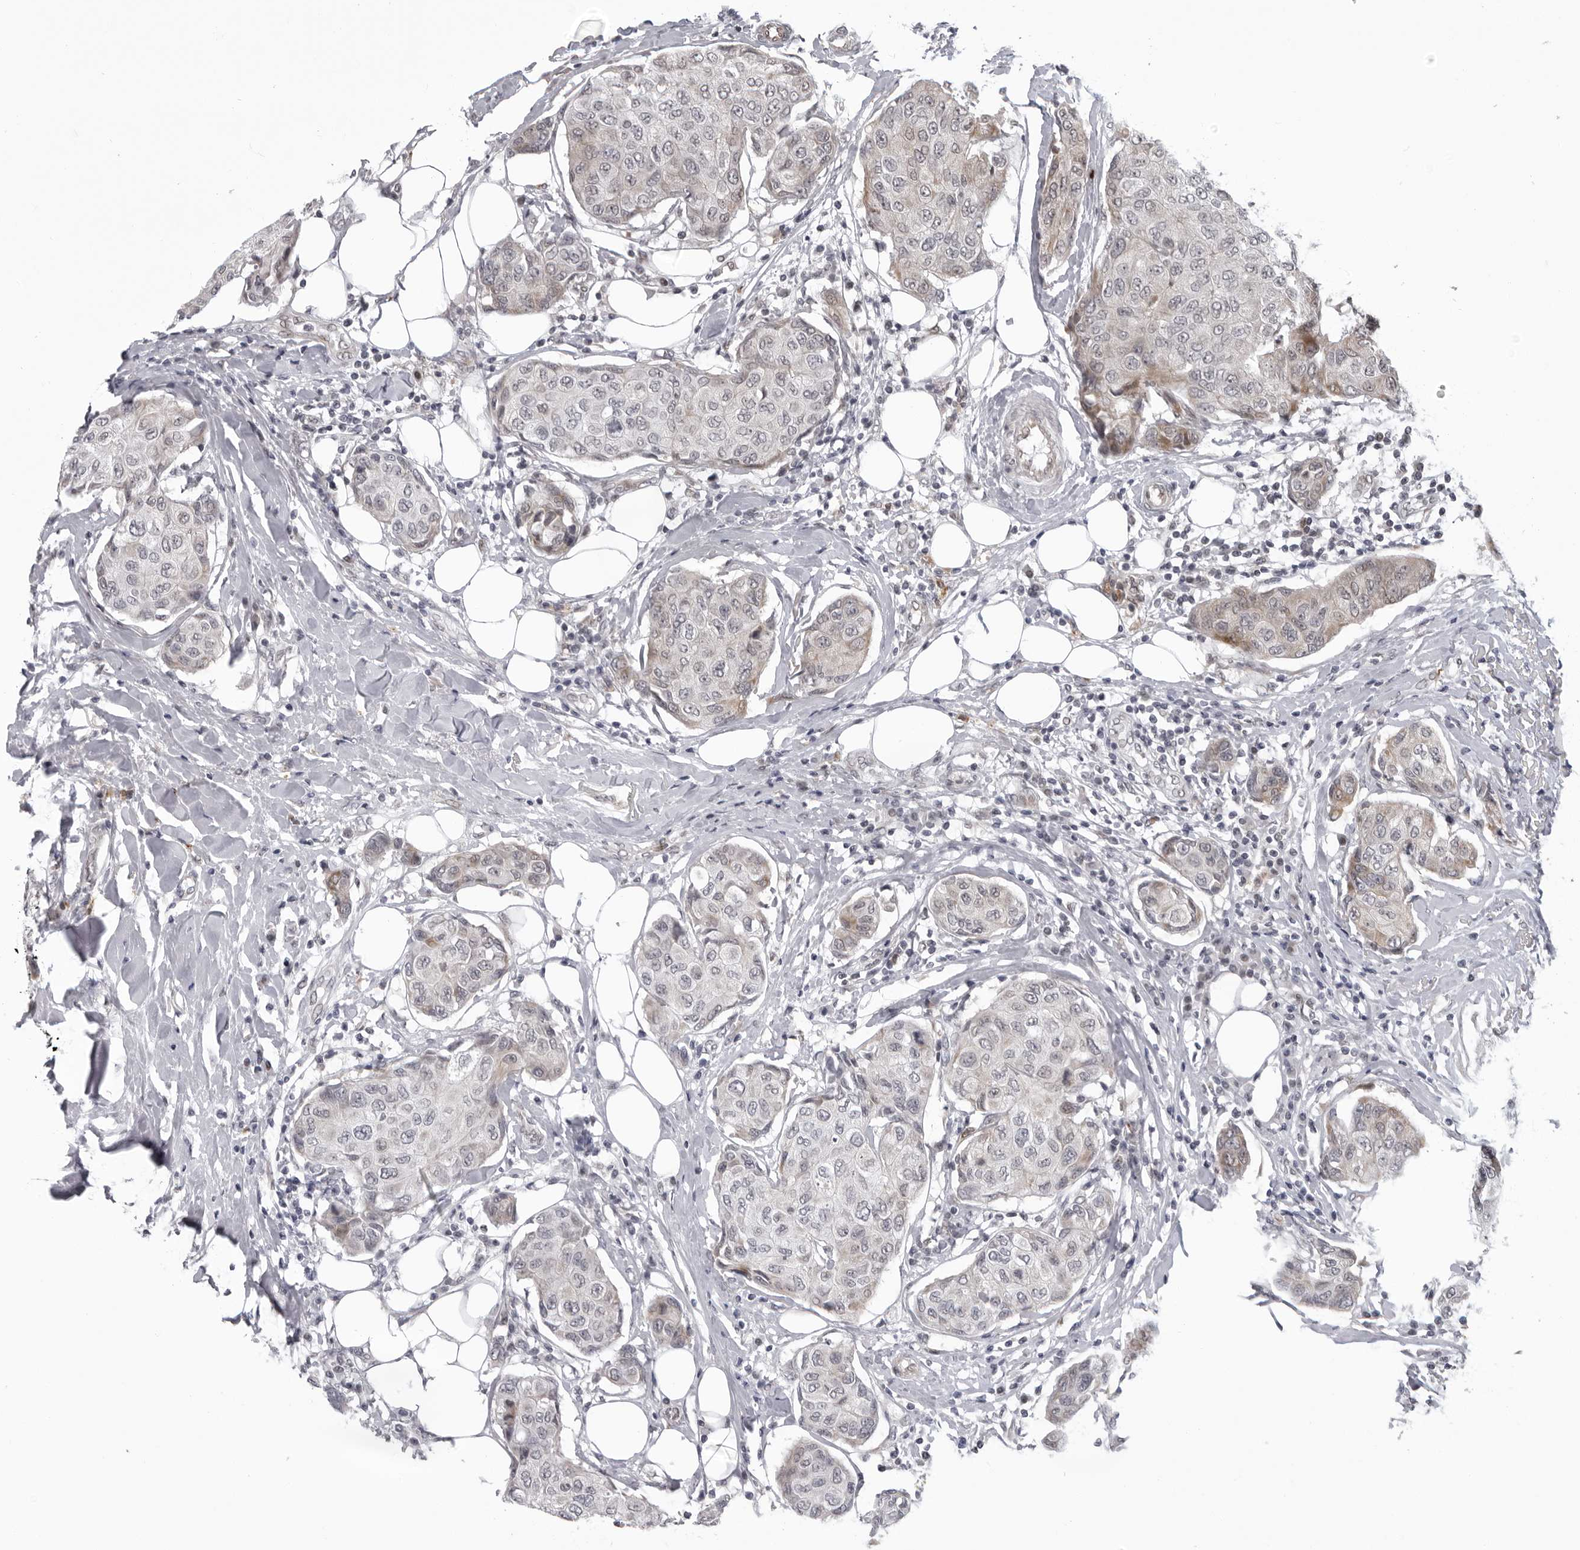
{"staining": {"intensity": "weak", "quantity": "<25%", "location": "cytoplasmic/membranous"}, "tissue": "breast cancer", "cell_type": "Tumor cells", "image_type": "cancer", "snomed": [{"axis": "morphology", "description": "Duct carcinoma"}, {"axis": "topography", "description": "Breast"}], "caption": "DAB (3,3'-diaminobenzidine) immunohistochemical staining of breast intraductal carcinoma shows no significant positivity in tumor cells.", "gene": "THOP1", "patient": {"sex": "female", "age": 80}}